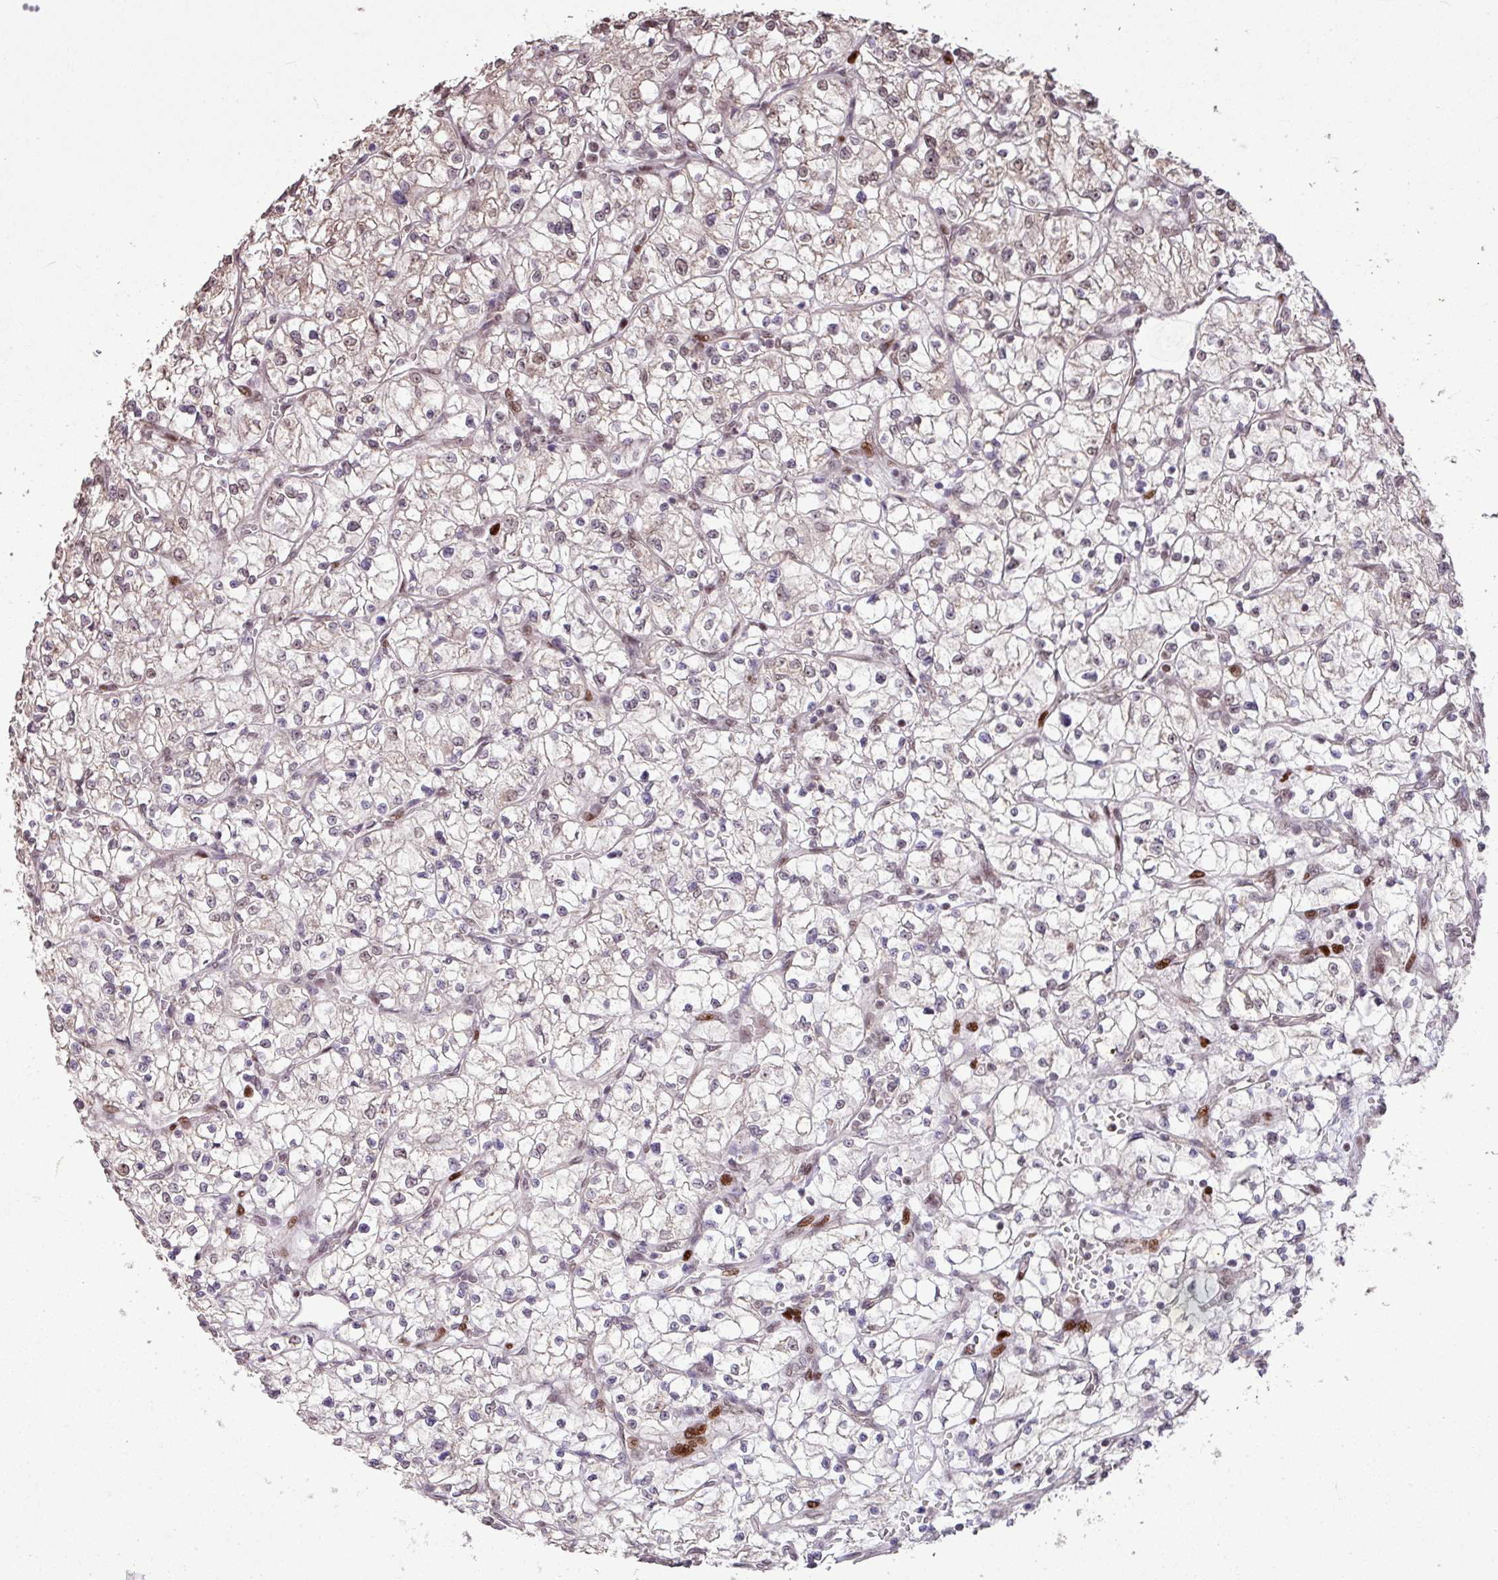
{"staining": {"intensity": "negative", "quantity": "none", "location": "none"}, "tissue": "renal cancer", "cell_type": "Tumor cells", "image_type": "cancer", "snomed": [{"axis": "morphology", "description": "Adenocarcinoma, NOS"}, {"axis": "topography", "description": "Kidney"}], "caption": "Adenocarcinoma (renal) was stained to show a protein in brown. There is no significant positivity in tumor cells. (DAB immunohistochemistry (IHC), high magnification).", "gene": "ZNF709", "patient": {"sex": "female", "age": 64}}